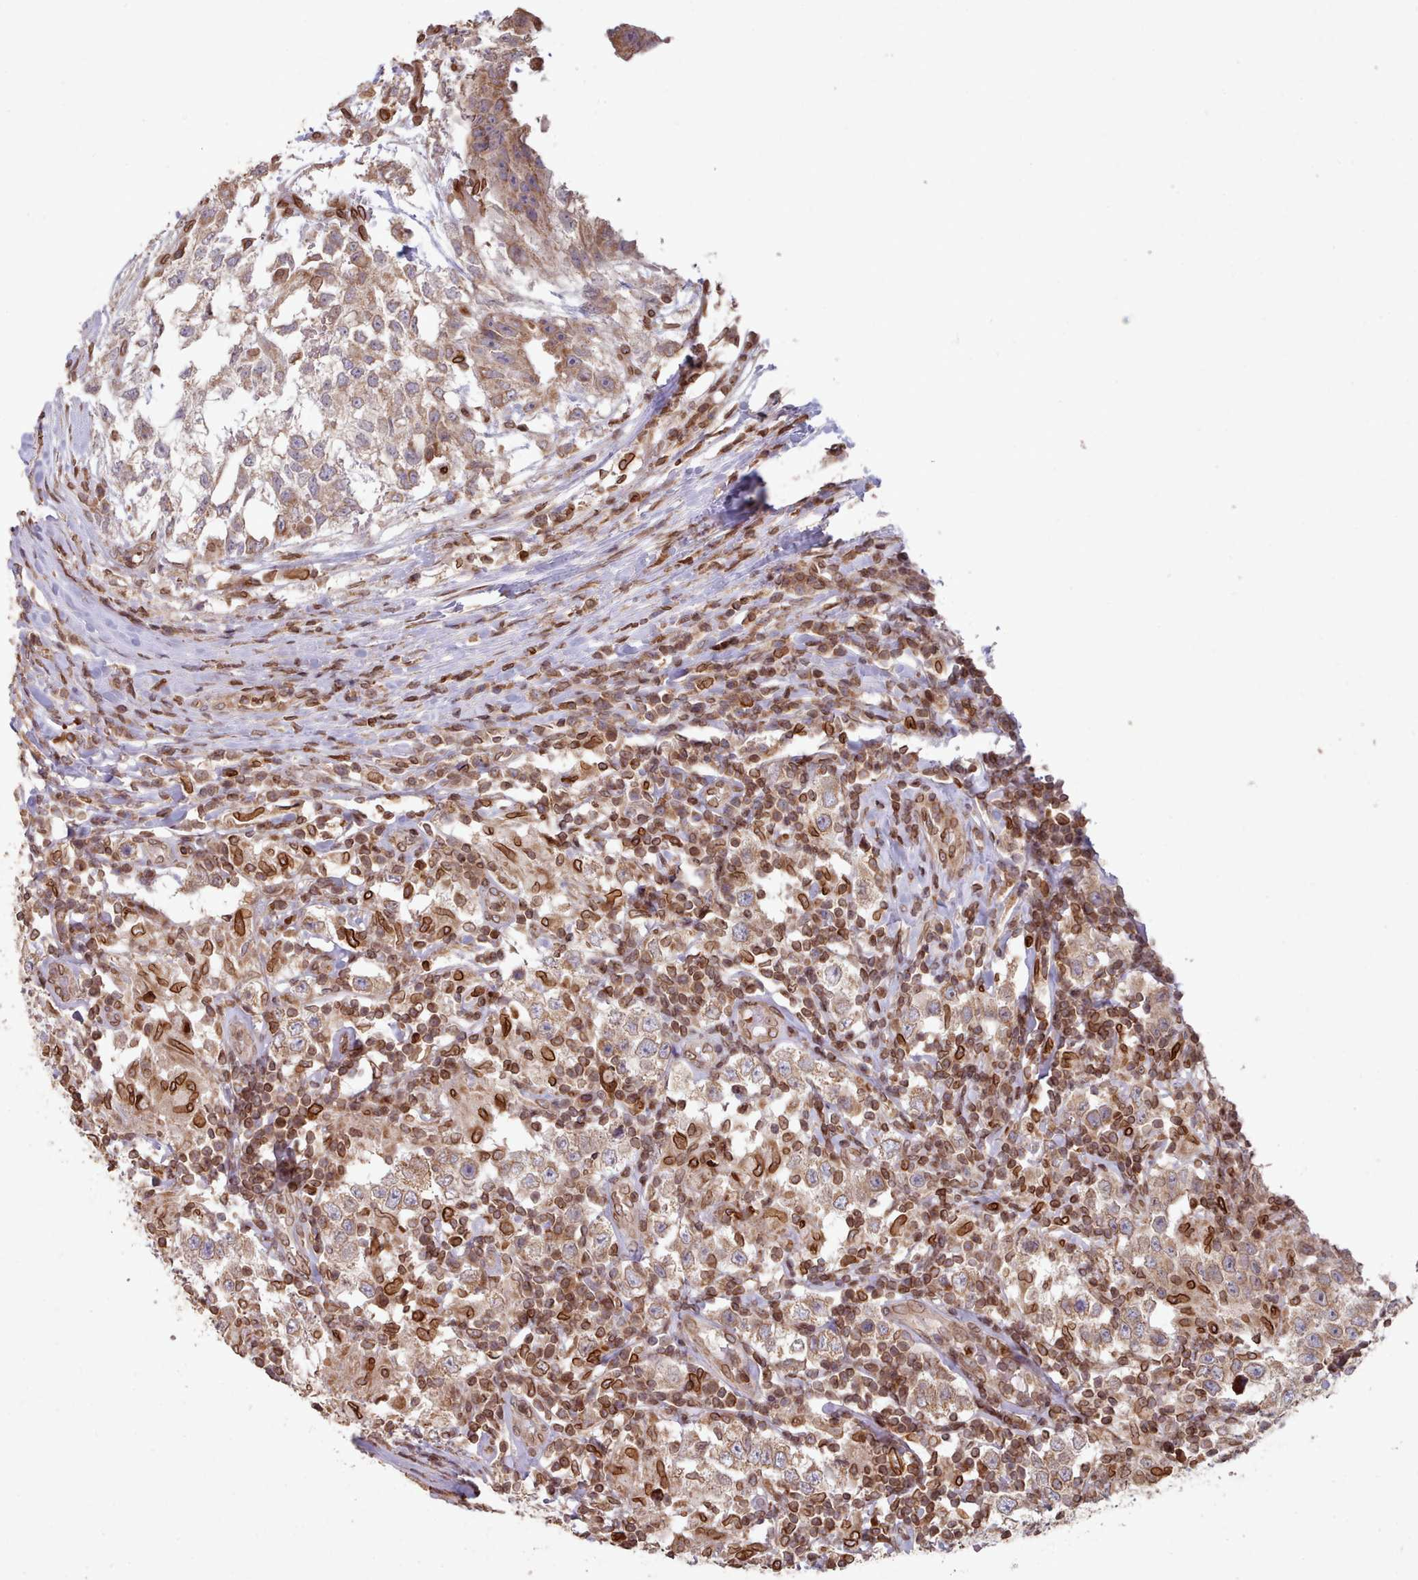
{"staining": {"intensity": "weak", "quantity": ">75%", "location": "cytoplasmic/membranous"}, "tissue": "testis cancer", "cell_type": "Tumor cells", "image_type": "cancer", "snomed": [{"axis": "morphology", "description": "Seminoma, NOS"}, {"axis": "morphology", "description": "Carcinoma, Embryonal, NOS"}, {"axis": "topography", "description": "Testis"}], "caption": "Tumor cells reveal low levels of weak cytoplasmic/membranous staining in approximately >75% of cells in human testis cancer (embryonal carcinoma).", "gene": "TOR1AIP1", "patient": {"sex": "male", "age": 41}}